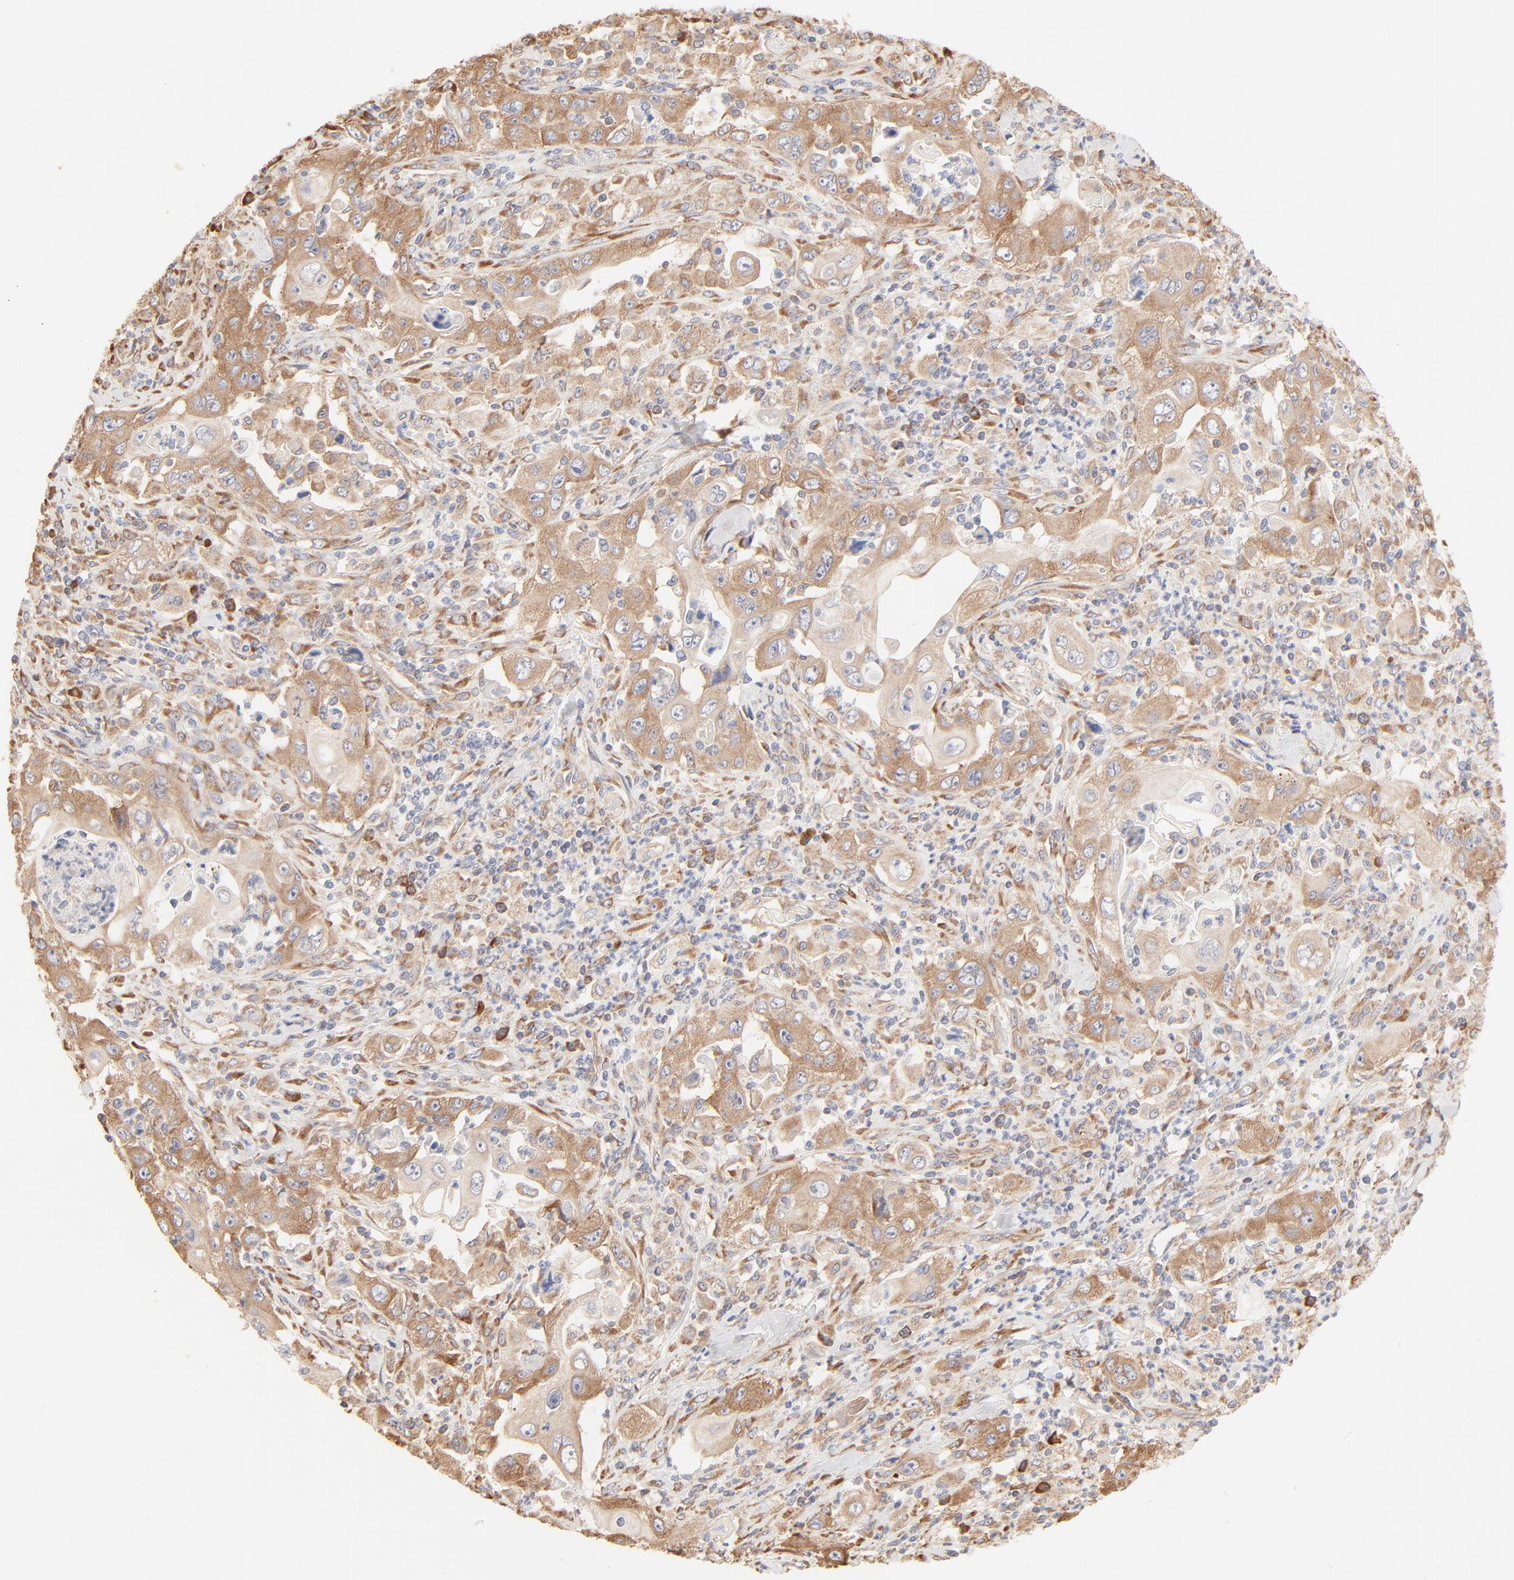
{"staining": {"intensity": "moderate", "quantity": ">75%", "location": "cytoplasmic/membranous"}, "tissue": "pancreatic cancer", "cell_type": "Tumor cells", "image_type": "cancer", "snomed": [{"axis": "morphology", "description": "Adenocarcinoma, NOS"}, {"axis": "topography", "description": "Pancreas"}], "caption": "A medium amount of moderate cytoplasmic/membranous staining is appreciated in approximately >75% of tumor cells in pancreatic adenocarcinoma tissue. (DAB (3,3'-diaminobenzidine) IHC with brightfield microscopy, high magnification).", "gene": "RPS20", "patient": {"sex": "male", "age": 70}}